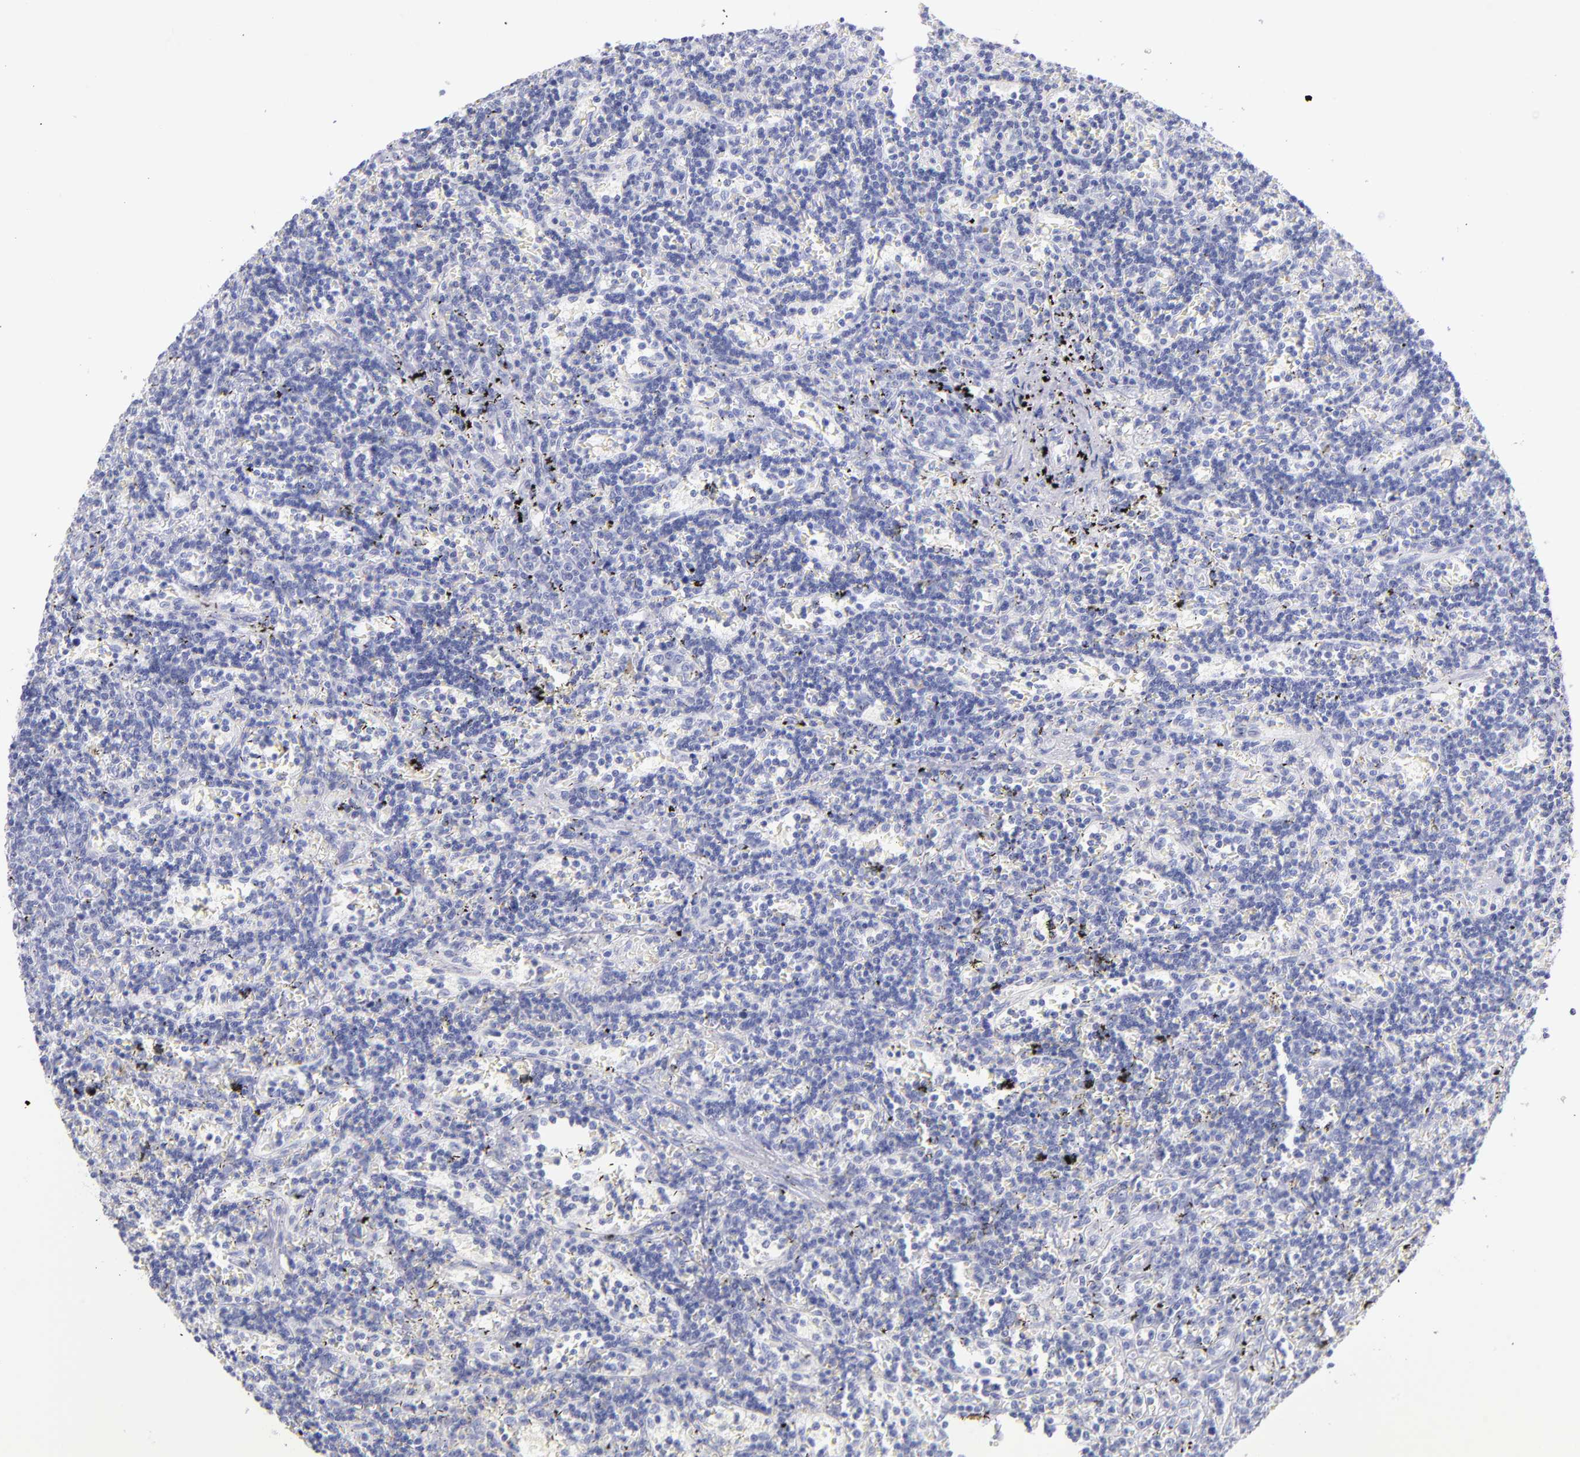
{"staining": {"intensity": "negative", "quantity": "none", "location": "none"}, "tissue": "lymphoma", "cell_type": "Tumor cells", "image_type": "cancer", "snomed": [{"axis": "morphology", "description": "Malignant lymphoma, non-Hodgkin's type, Low grade"}, {"axis": "topography", "description": "Spleen"}], "caption": "Immunohistochemistry (IHC) photomicrograph of neoplastic tissue: human low-grade malignant lymphoma, non-Hodgkin's type stained with DAB (3,3'-diaminobenzidine) displays no significant protein expression in tumor cells. (Brightfield microscopy of DAB (3,3'-diaminobenzidine) immunohistochemistry (IHC) at high magnification).", "gene": "SCGN", "patient": {"sex": "male", "age": 60}}